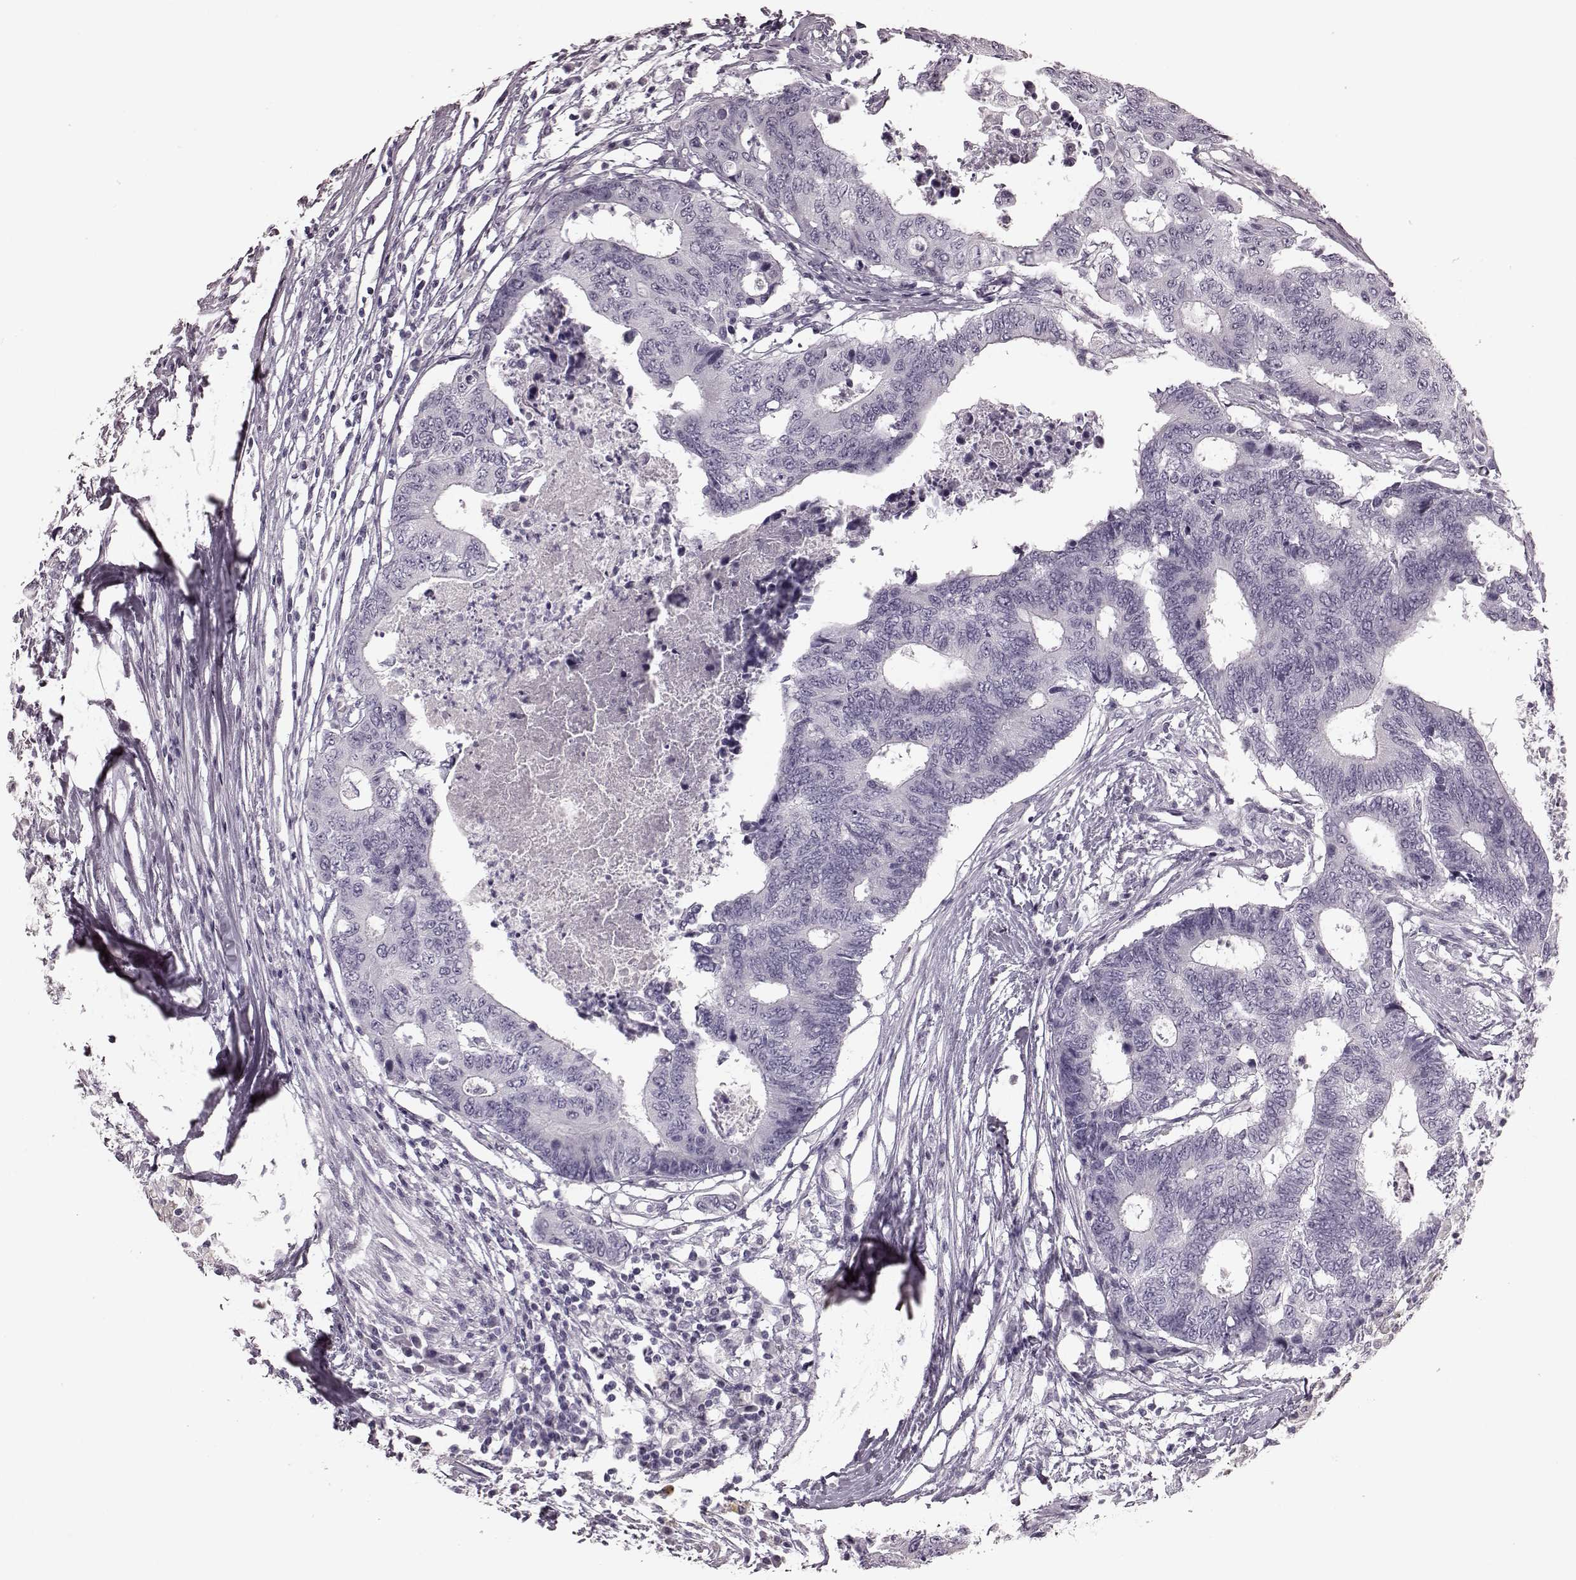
{"staining": {"intensity": "negative", "quantity": "none", "location": "none"}, "tissue": "colorectal cancer", "cell_type": "Tumor cells", "image_type": "cancer", "snomed": [{"axis": "morphology", "description": "Adenocarcinoma, NOS"}, {"axis": "topography", "description": "Colon"}], "caption": "DAB immunohistochemical staining of human colorectal cancer demonstrates no significant expression in tumor cells.", "gene": "TRPM1", "patient": {"sex": "female", "age": 48}}